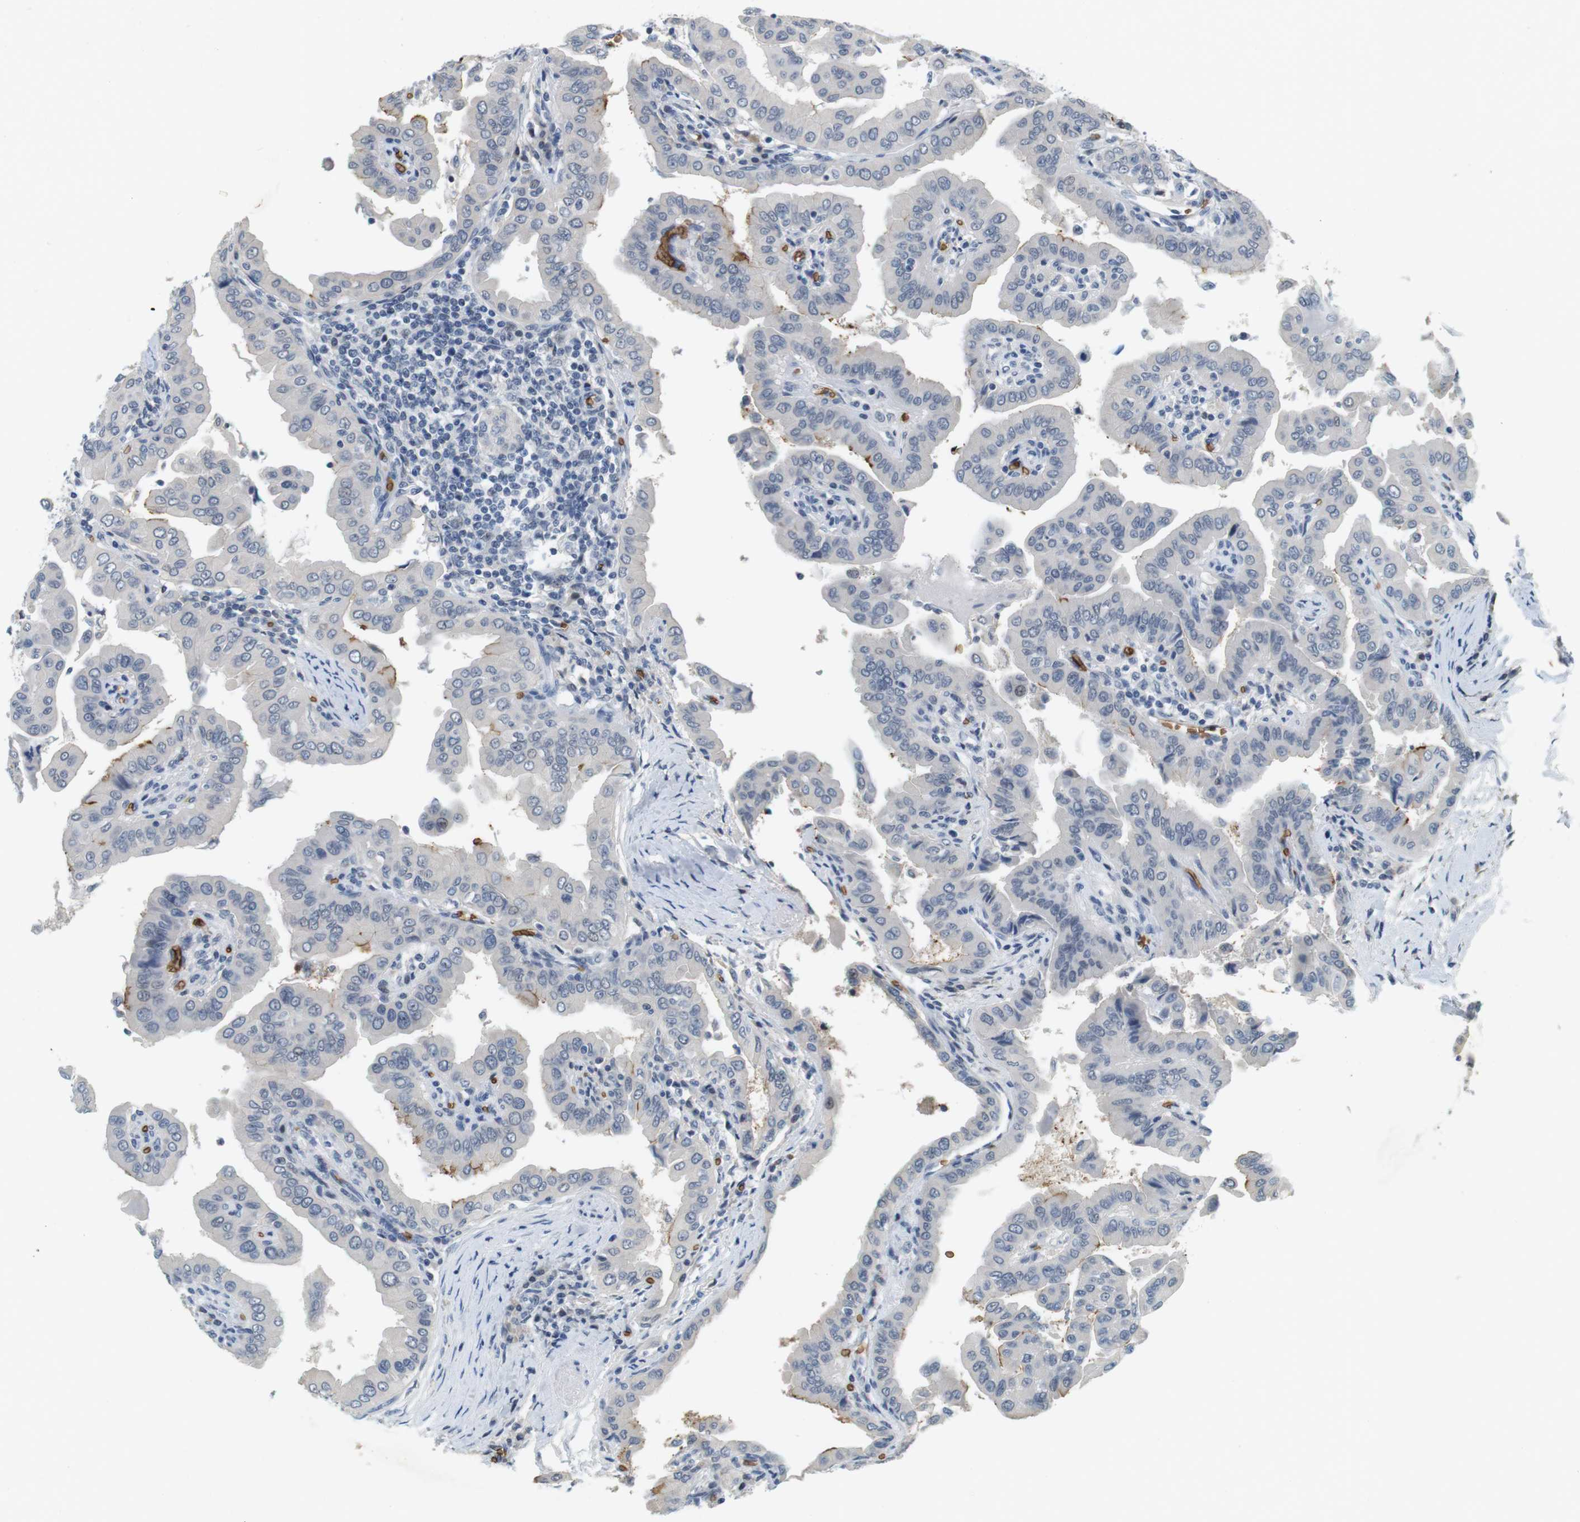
{"staining": {"intensity": "negative", "quantity": "none", "location": "none"}, "tissue": "thyroid cancer", "cell_type": "Tumor cells", "image_type": "cancer", "snomed": [{"axis": "morphology", "description": "Papillary adenocarcinoma, NOS"}, {"axis": "topography", "description": "Thyroid gland"}], "caption": "Human thyroid cancer (papillary adenocarcinoma) stained for a protein using IHC demonstrates no expression in tumor cells.", "gene": "SLC4A1", "patient": {"sex": "male", "age": 33}}